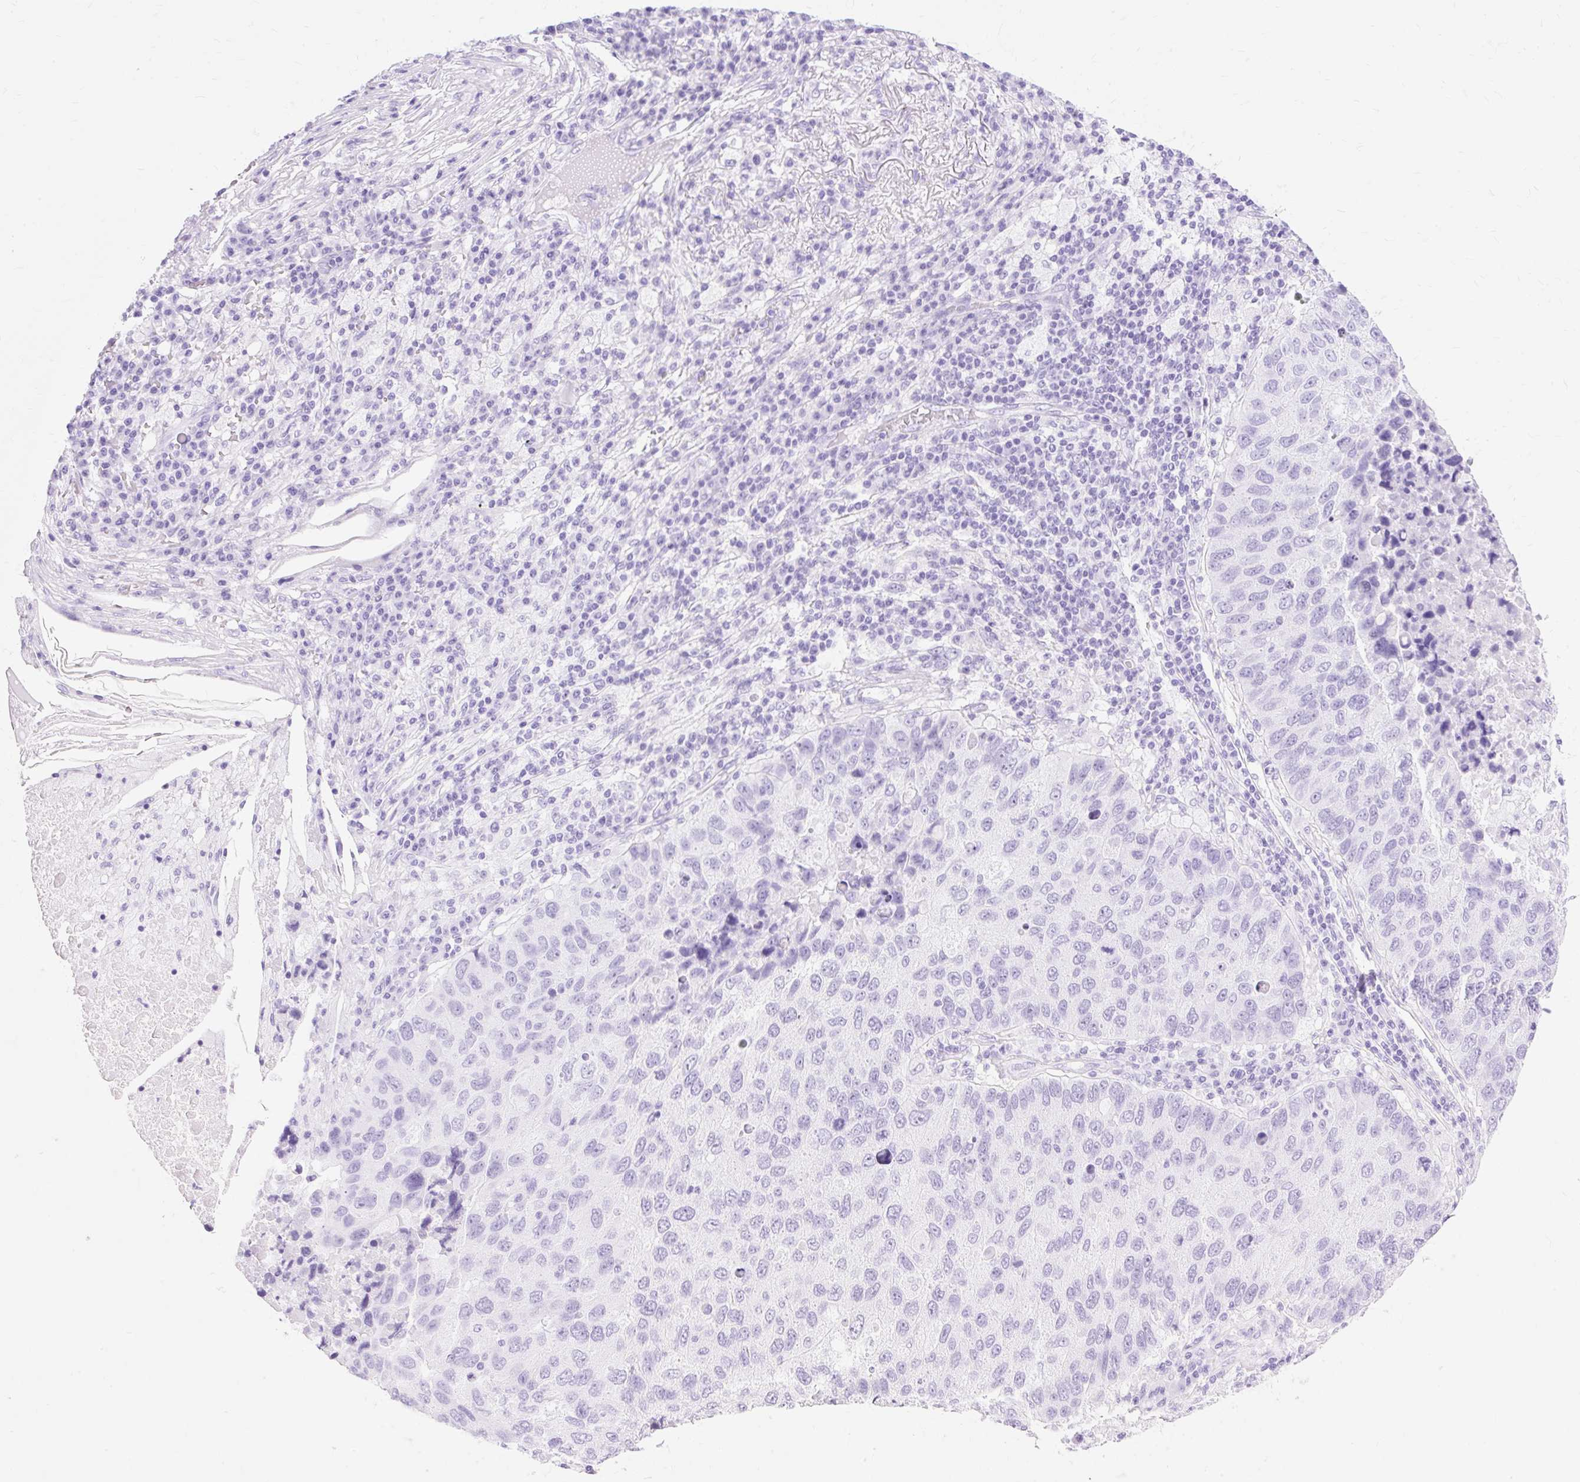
{"staining": {"intensity": "negative", "quantity": "none", "location": "none"}, "tissue": "lung cancer", "cell_type": "Tumor cells", "image_type": "cancer", "snomed": [{"axis": "morphology", "description": "Squamous cell carcinoma, NOS"}, {"axis": "topography", "description": "Lung"}], "caption": "Tumor cells are negative for brown protein staining in lung cancer.", "gene": "MBP", "patient": {"sex": "male", "age": 73}}